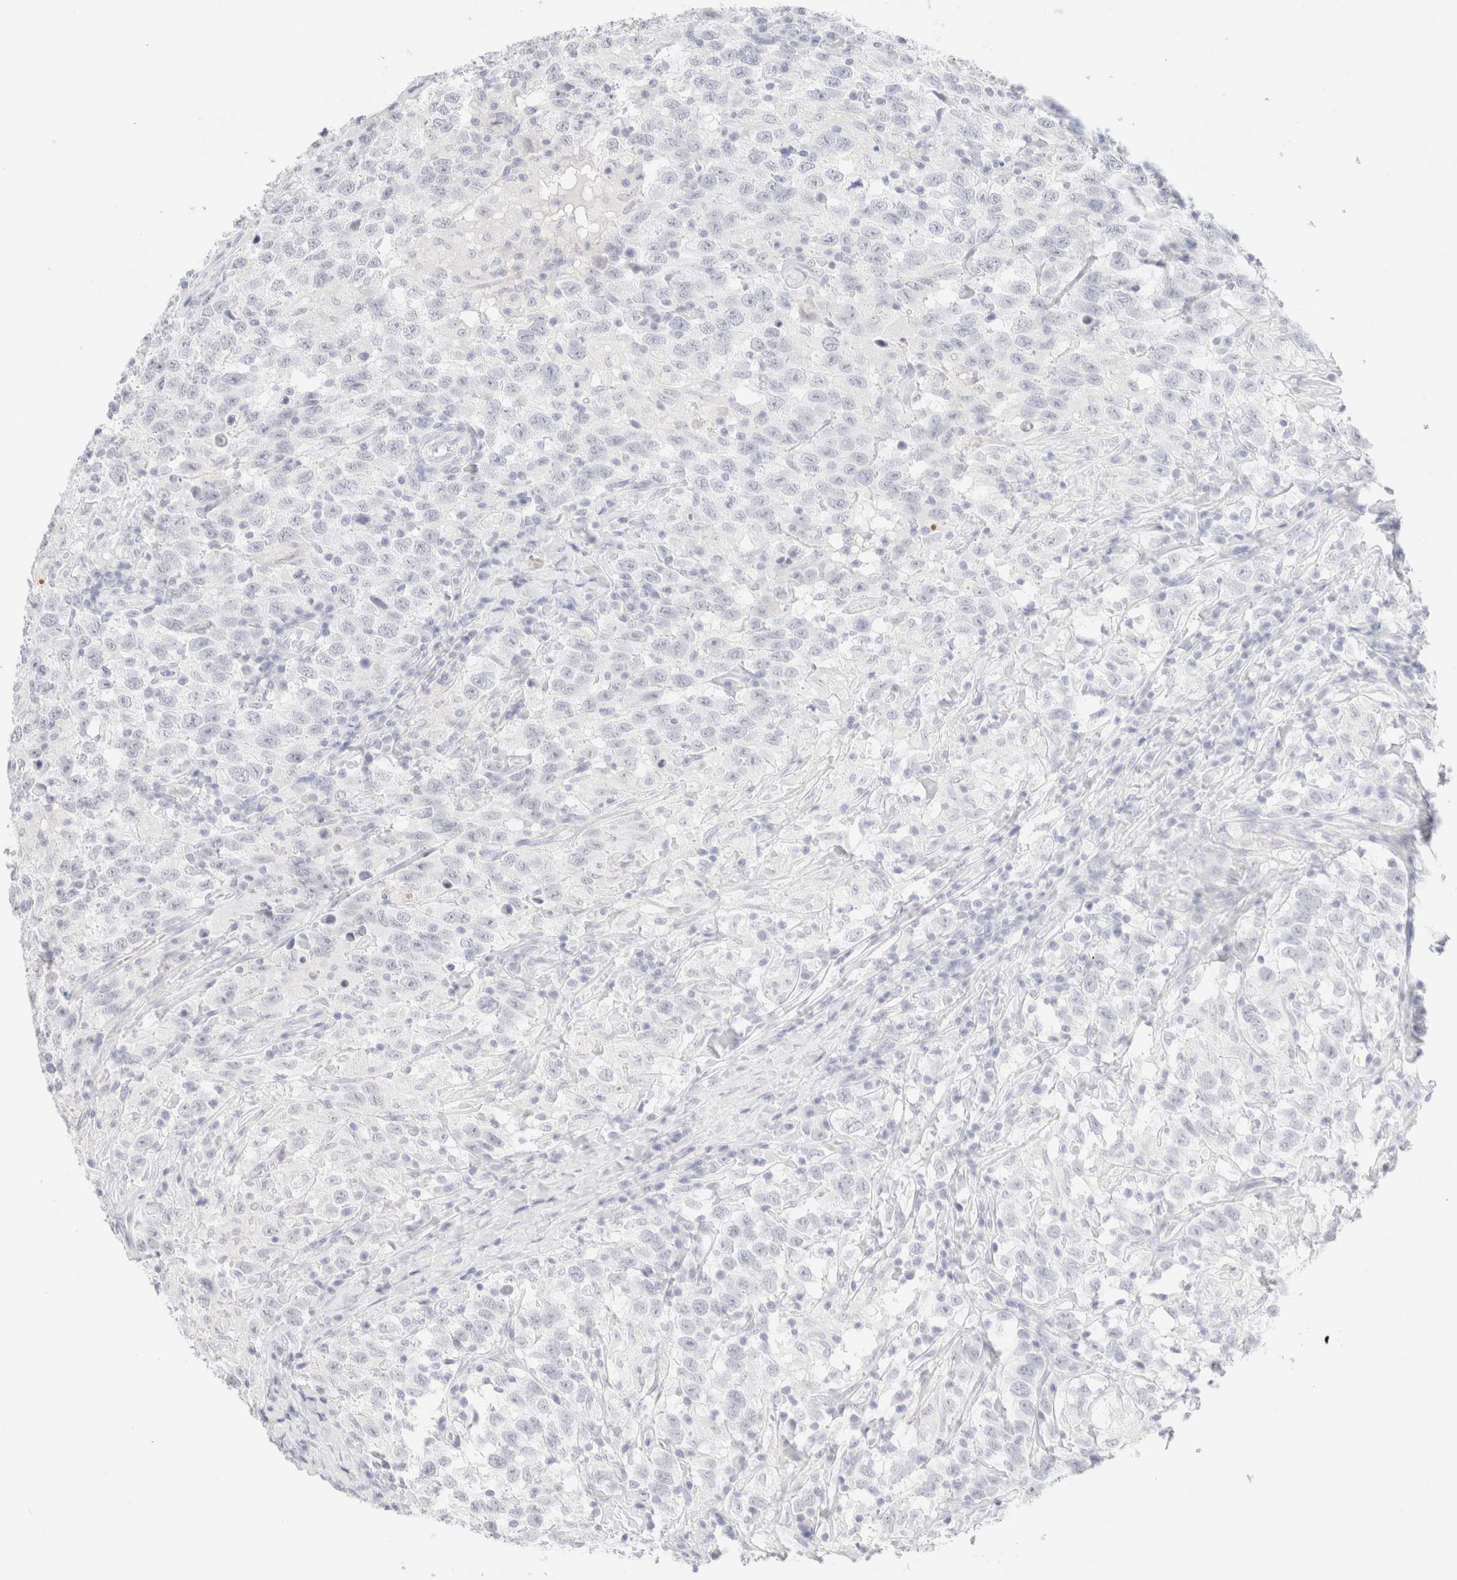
{"staining": {"intensity": "negative", "quantity": "none", "location": "none"}, "tissue": "testis cancer", "cell_type": "Tumor cells", "image_type": "cancer", "snomed": [{"axis": "morphology", "description": "Seminoma, NOS"}, {"axis": "topography", "description": "Testis"}], "caption": "DAB (3,3'-diaminobenzidine) immunohistochemical staining of testis seminoma exhibits no significant expression in tumor cells.", "gene": "KRT15", "patient": {"sex": "male", "age": 41}}